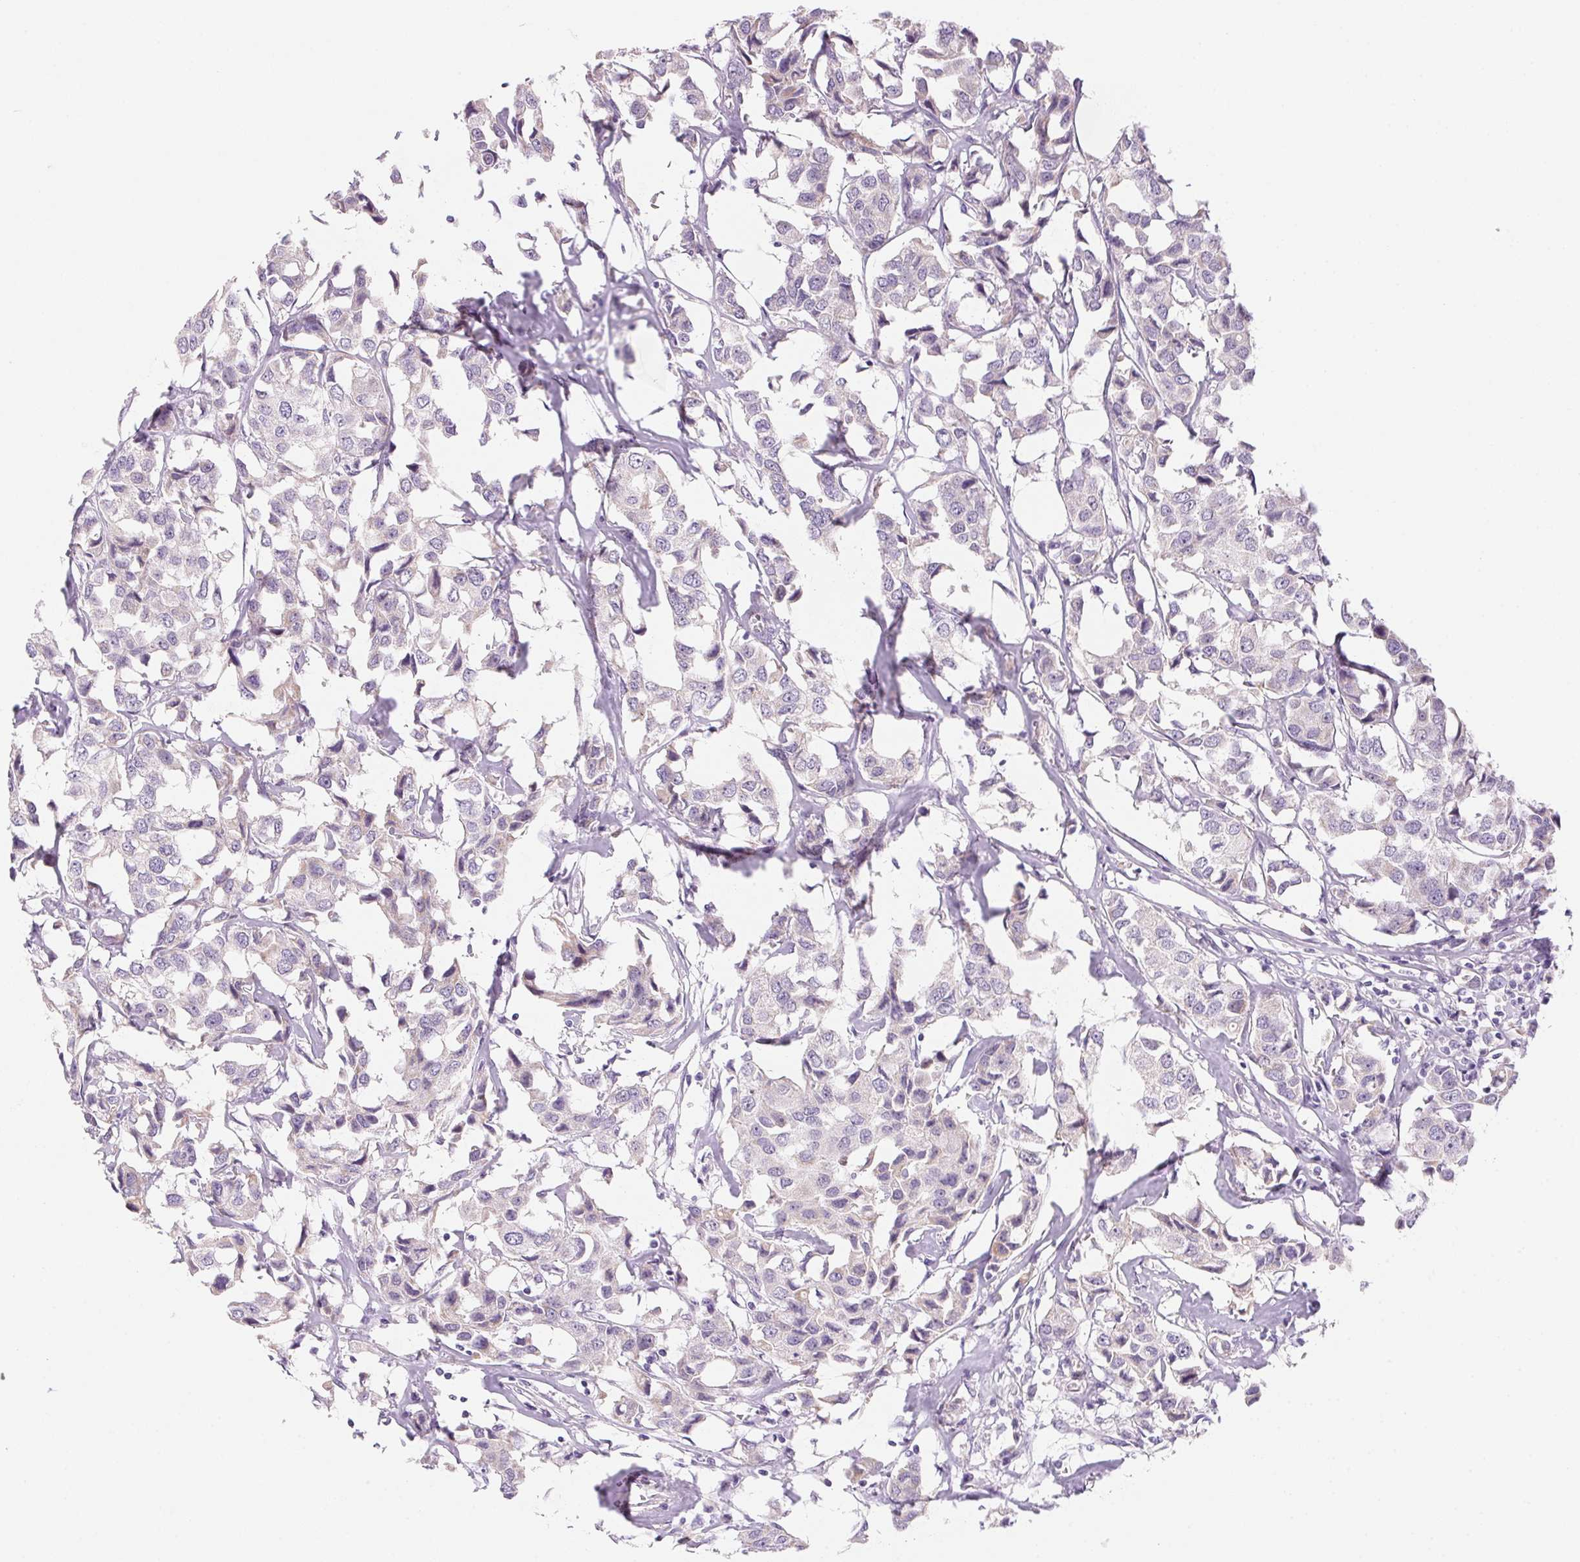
{"staining": {"intensity": "negative", "quantity": "none", "location": "none"}, "tissue": "breast cancer", "cell_type": "Tumor cells", "image_type": "cancer", "snomed": [{"axis": "morphology", "description": "Duct carcinoma"}, {"axis": "topography", "description": "Breast"}], "caption": "Tumor cells show no significant staining in breast infiltrating ductal carcinoma. The staining is performed using DAB brown chromogen with nuclei counter-stained in using hematoxylin.", "gene": "DPPA5", "patient": {"sex": "female", "age": 80}}